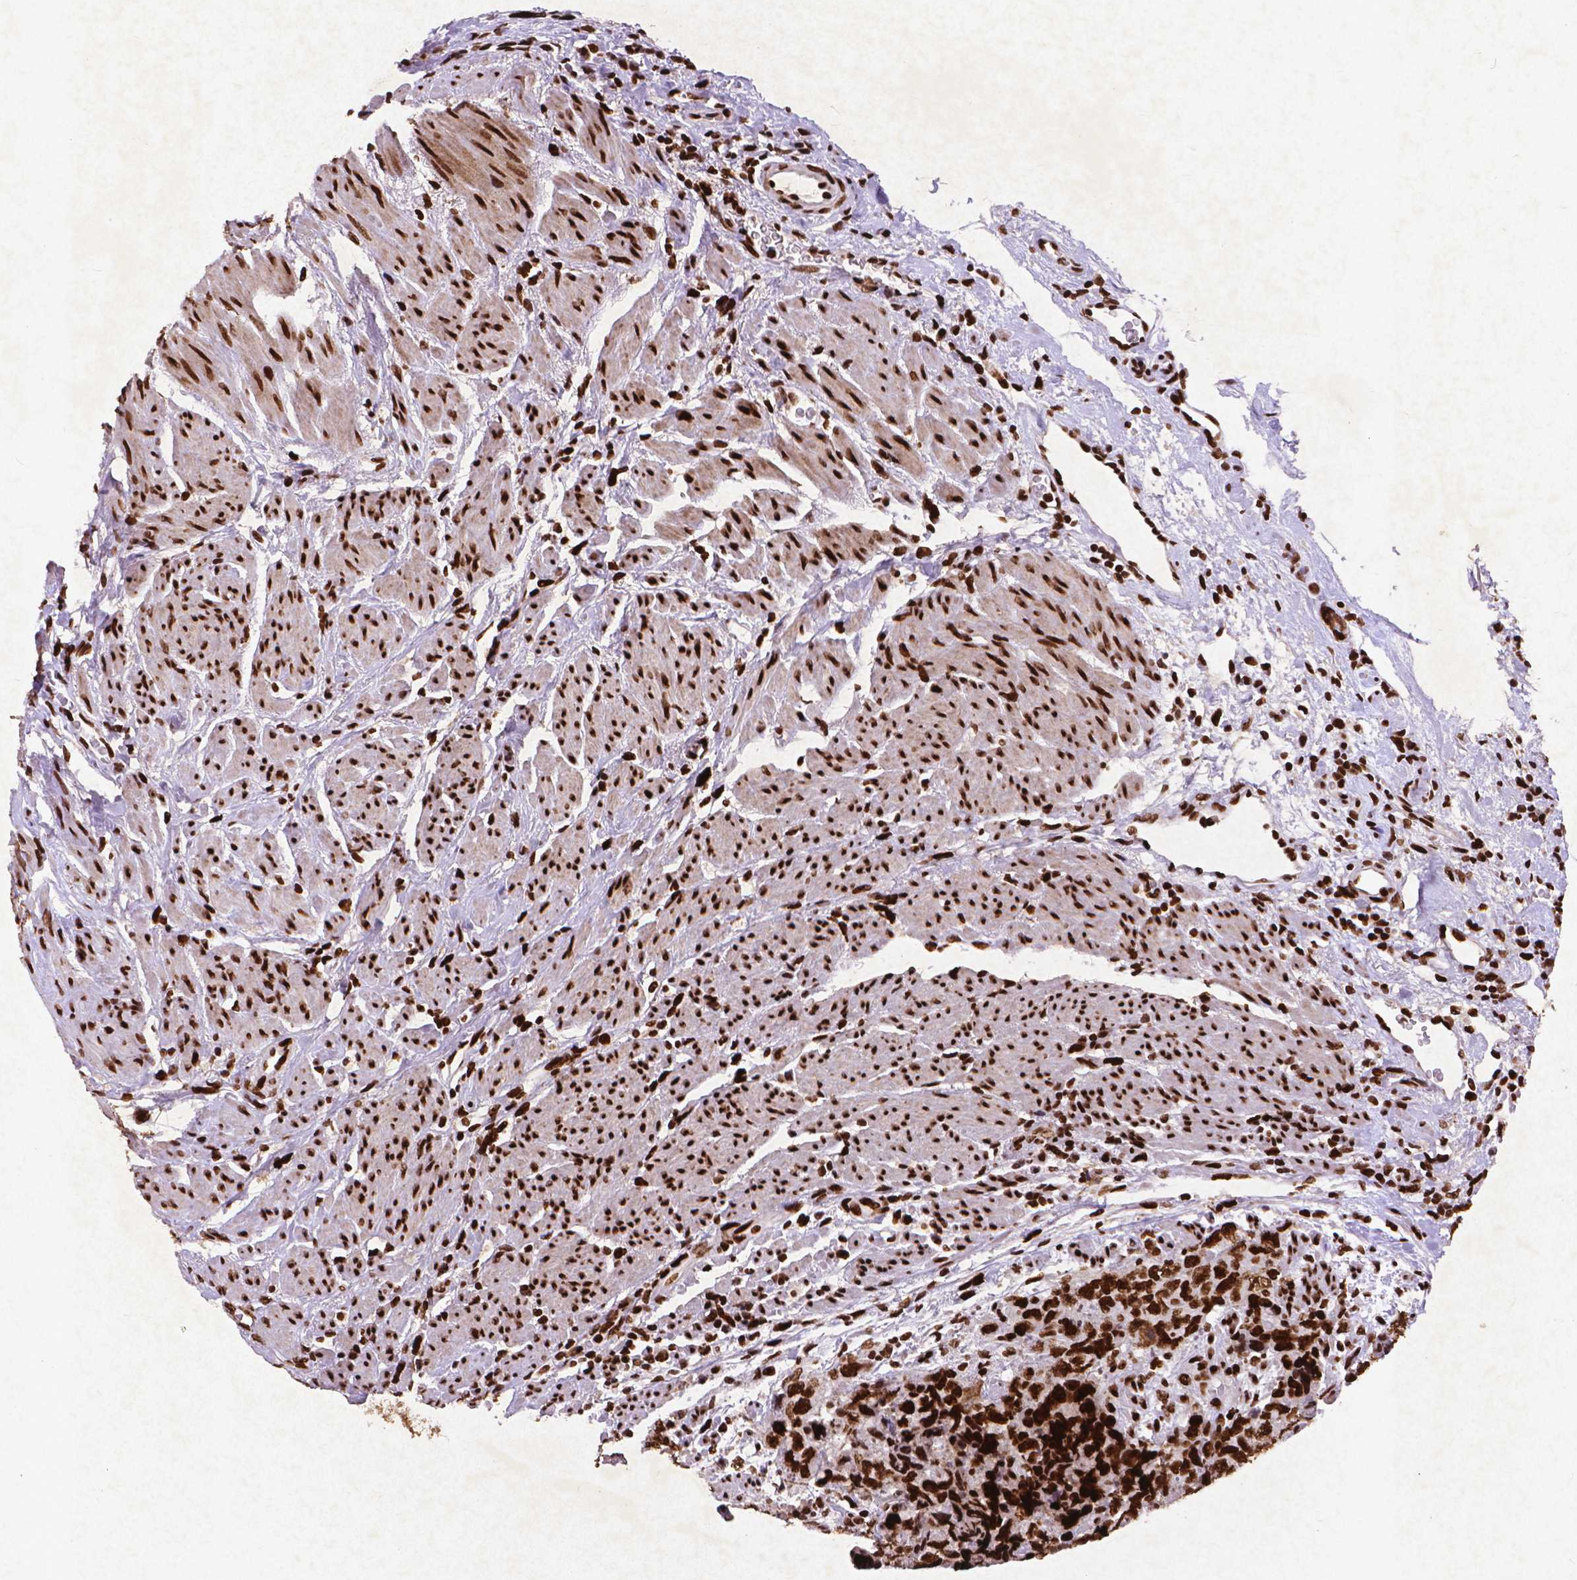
{"staining": {"intensity": "strong", "quantity": ">75%", "location": "nuclear"}, "tissue": "urothelial cancer", "cell_type": "Tumor cells", "image_type": "cancer", "snomed": [{"axis": "morphology", "description": "Urothelial carcinoma, High grade"}, {"axis": "topography", "description": "Urinary bladder"}], "caption": "Immunohistochemical staining of human high-grade urothelial carcinoma displays high levels of strong nuclear protein positivity in approximately >75% of tumor cells. (Stains: DAB (3,3'-diaminobenzidine) in brown, nuclei in blue, Microscopy: brightfield microscopy at high magnification).", "gene": "CITED2", "patient": {"sex": "female", "age": 78}}